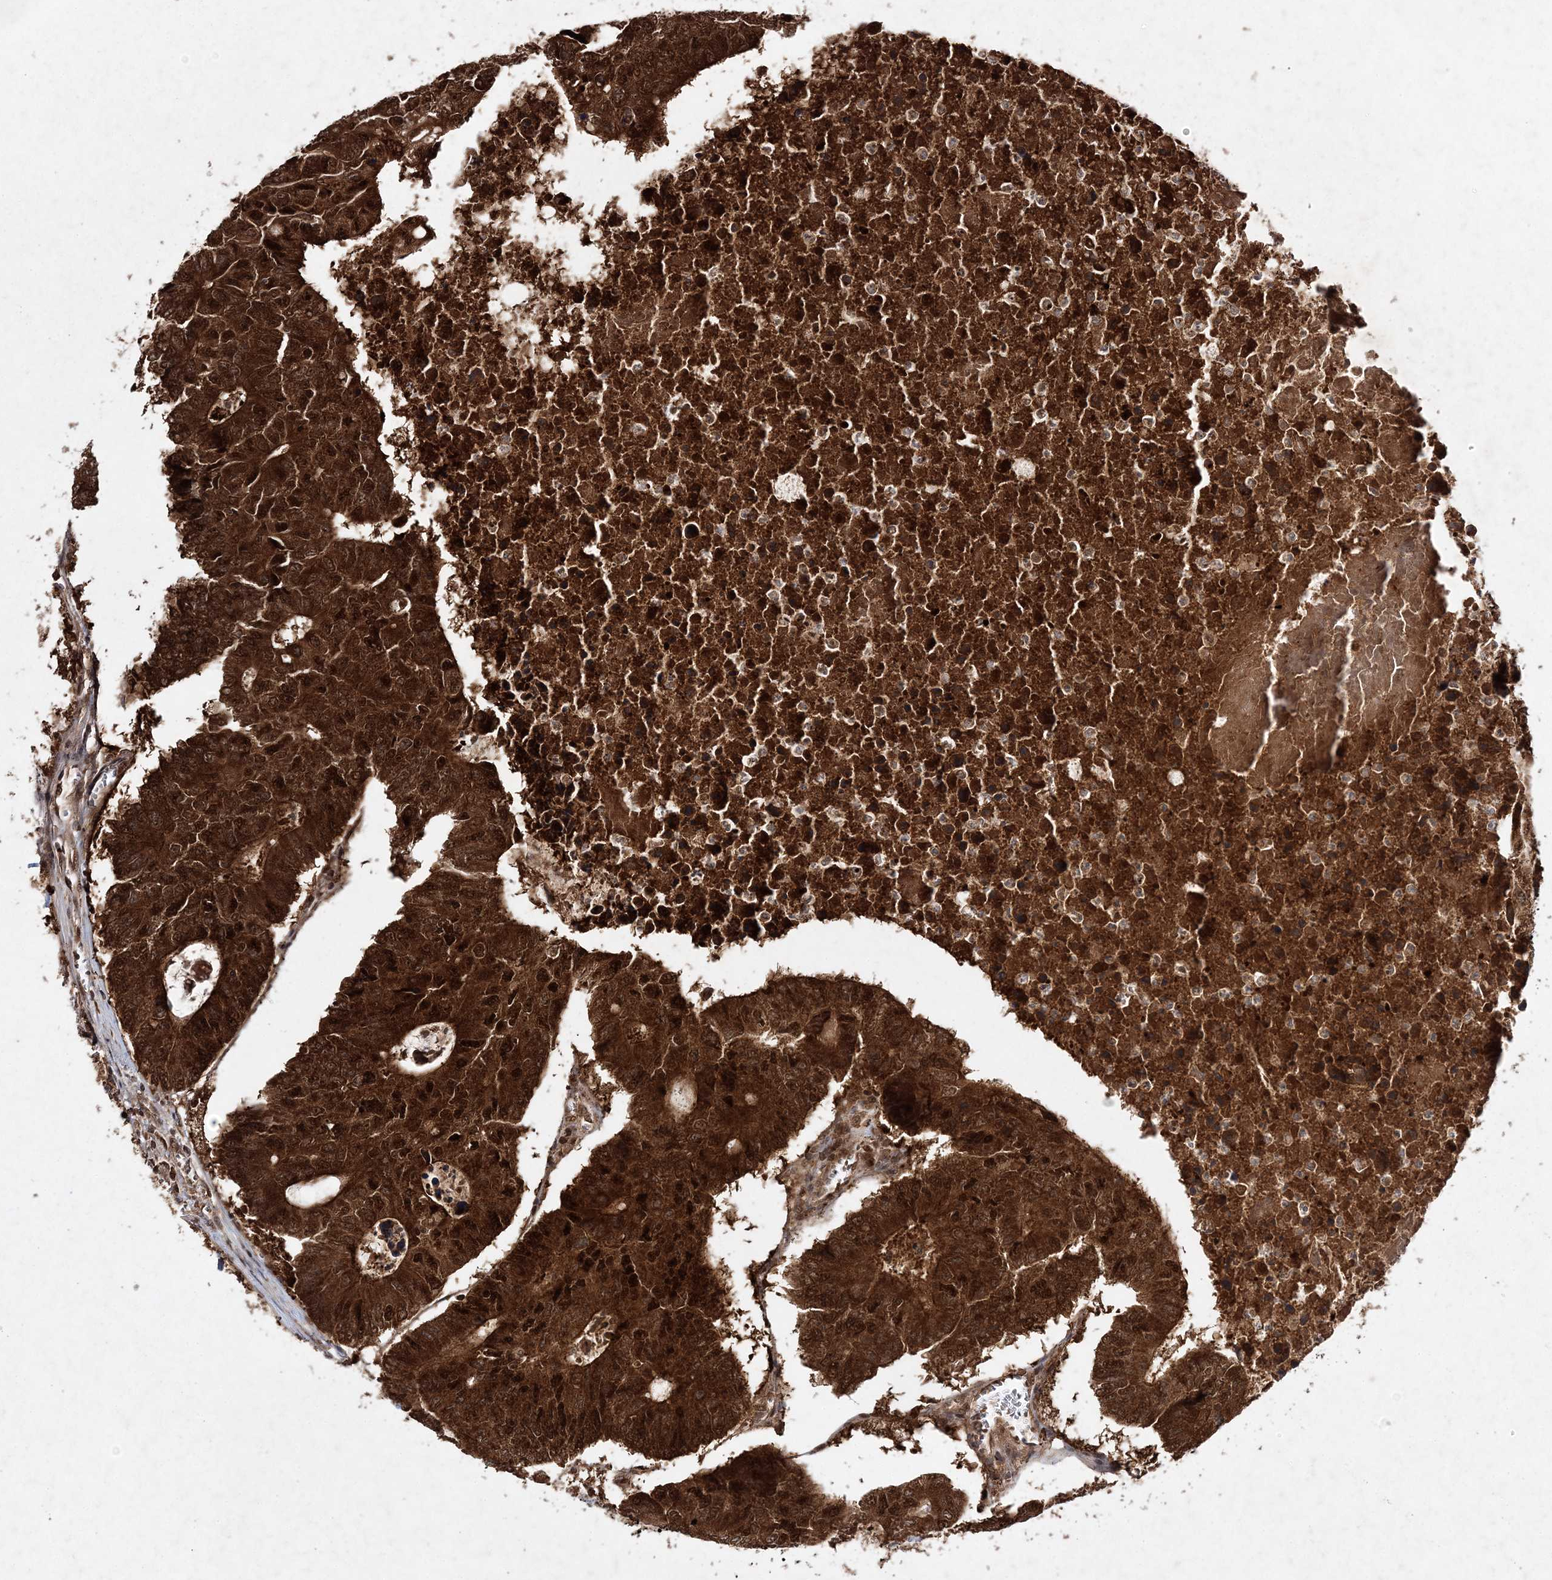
{"staining": {"intensity": "strong", "quantity": ">75%", "location": "cytoplasmic/membranous,nuclear"}, "tissue": "colorectal cancer", "cell_type": "Tumor cells", "image_type": "cancer", "snomed": [{"axis": "morphology", "description": "Adenocarcinoma, NOS"}, {"axis": "topography", "description": "Colon"}], "caption": "The image exhibits a brown stain indicating the presence of a protein in the cytoplasmic/membranous and nuclear of tumor cells in adenocarcinoma (colorectal).", "gene": "NIF3L1", "patient": {"sex": "male", "age": 87}}